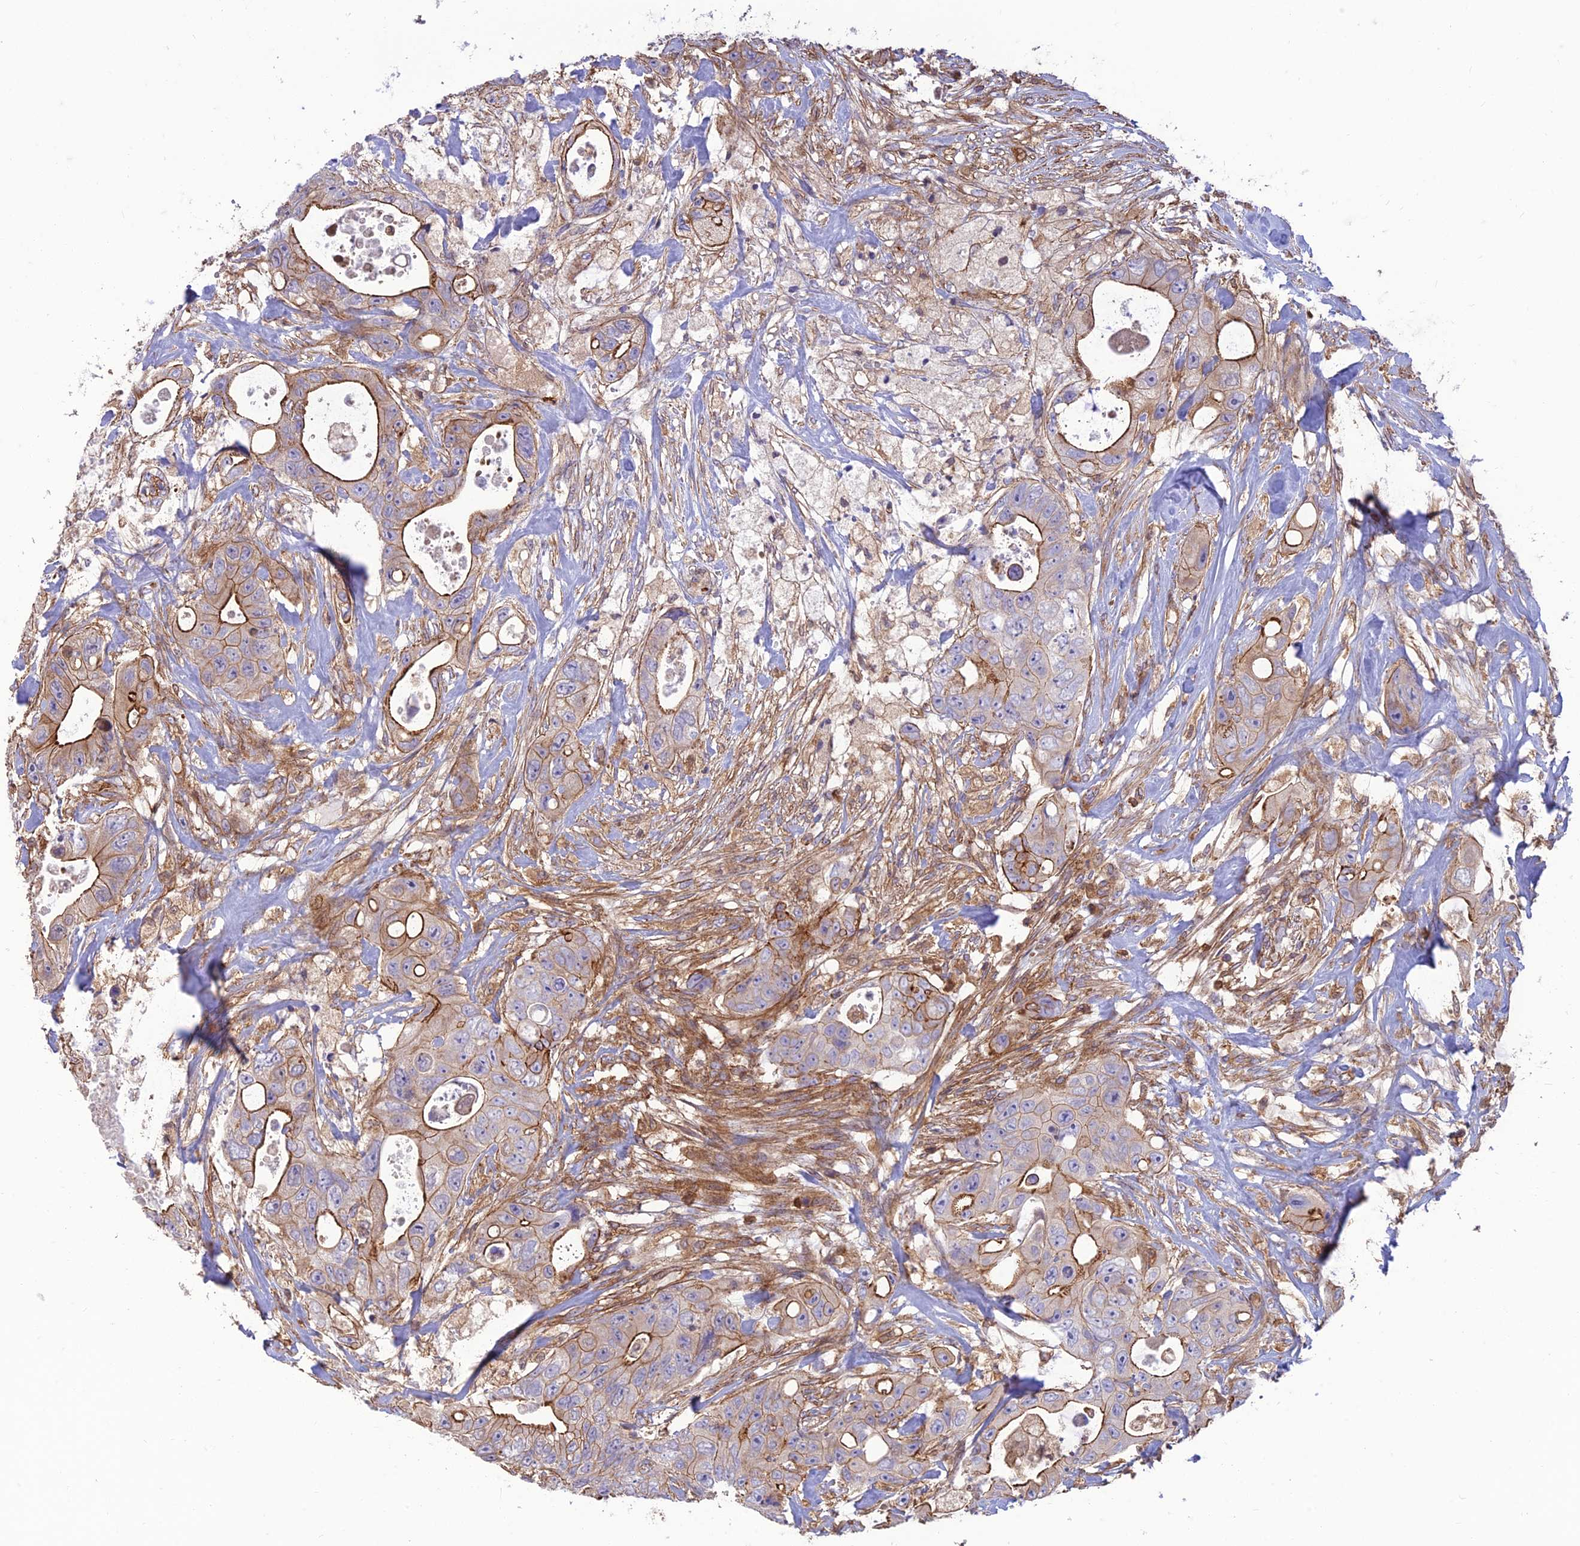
{"staining": {"intensity": "moderate", "quantity": "25%-75%", "location": "cytoplasmic/membranous"}, "tissue": "colorectal cancer", "cell_type": "Tumor cells", "image_type": "cancer", "snomed": [{"axis": "morphology", "description": "Adenocarcinoma, NOS"}, {"axis": "topography", "description": "Colon"}], "caption": "Colorectal cancer tissue shows moderate cytoplasmic/membranous positivity in approximately 25%-75% of tumor cells", "gene": "HPSE2", "patient": {"sex": "female", "age": 46}}